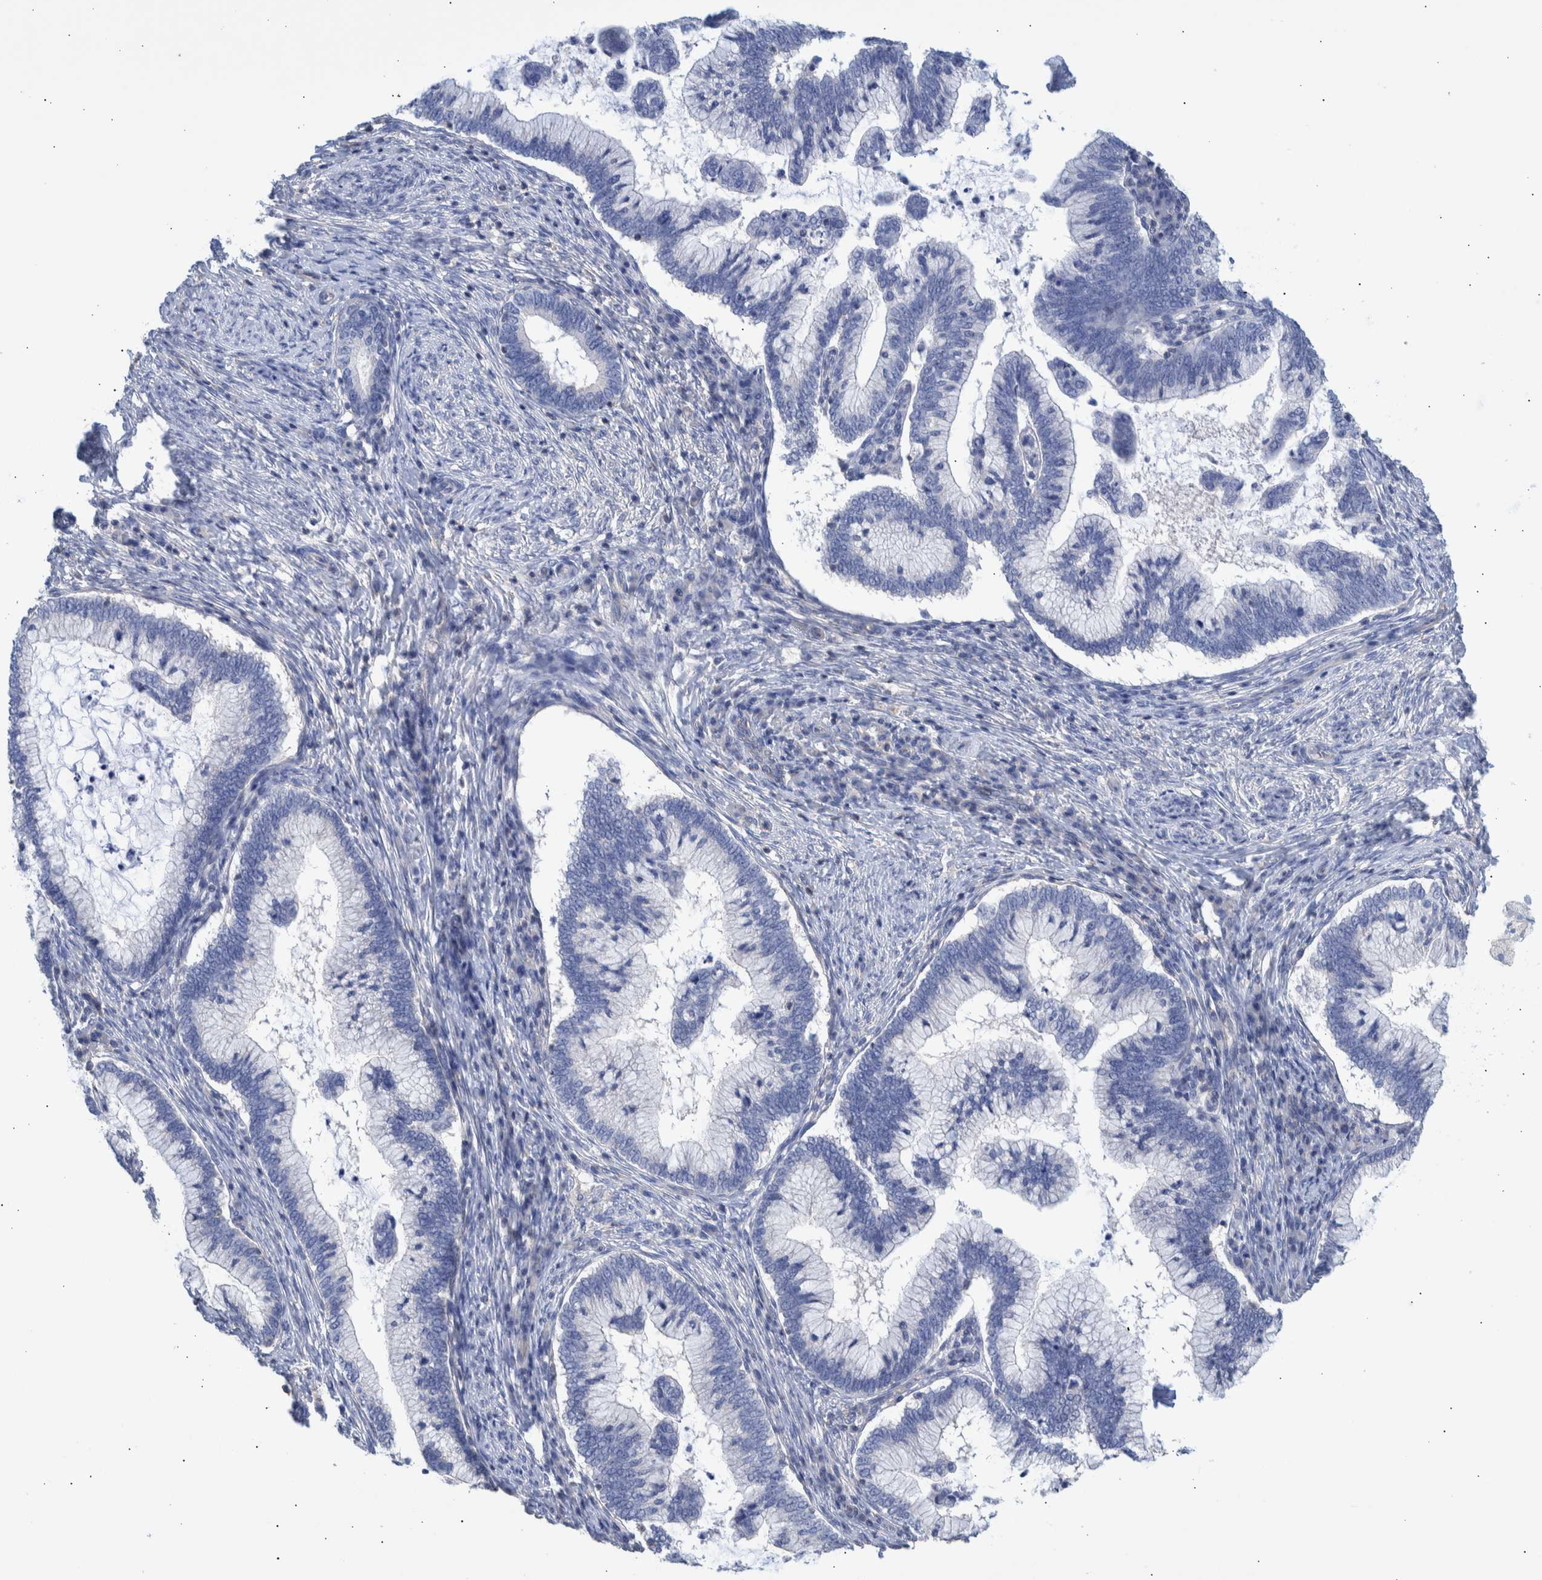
{"staining": {"intensity": "negative", "quantity": "none", "location": "none"}, "tissue": "cervical cancer", "cell_type": "Tumor cells", "image_type": "cancer", "snomed": [{"axis": "morphology", "description": "Adenocarcinoma, NOS"}, {"axis": "topography", "description": "Cervix"}], "caption": "DAB (3,3'-diaminobenzidine) immunohistochemical staining of human cervical cancer (adenocarcinoma) displays no significant staining in tumor cells.", "gene": "PPP3CC", "patient": {"sex": "female", "age": 36}}